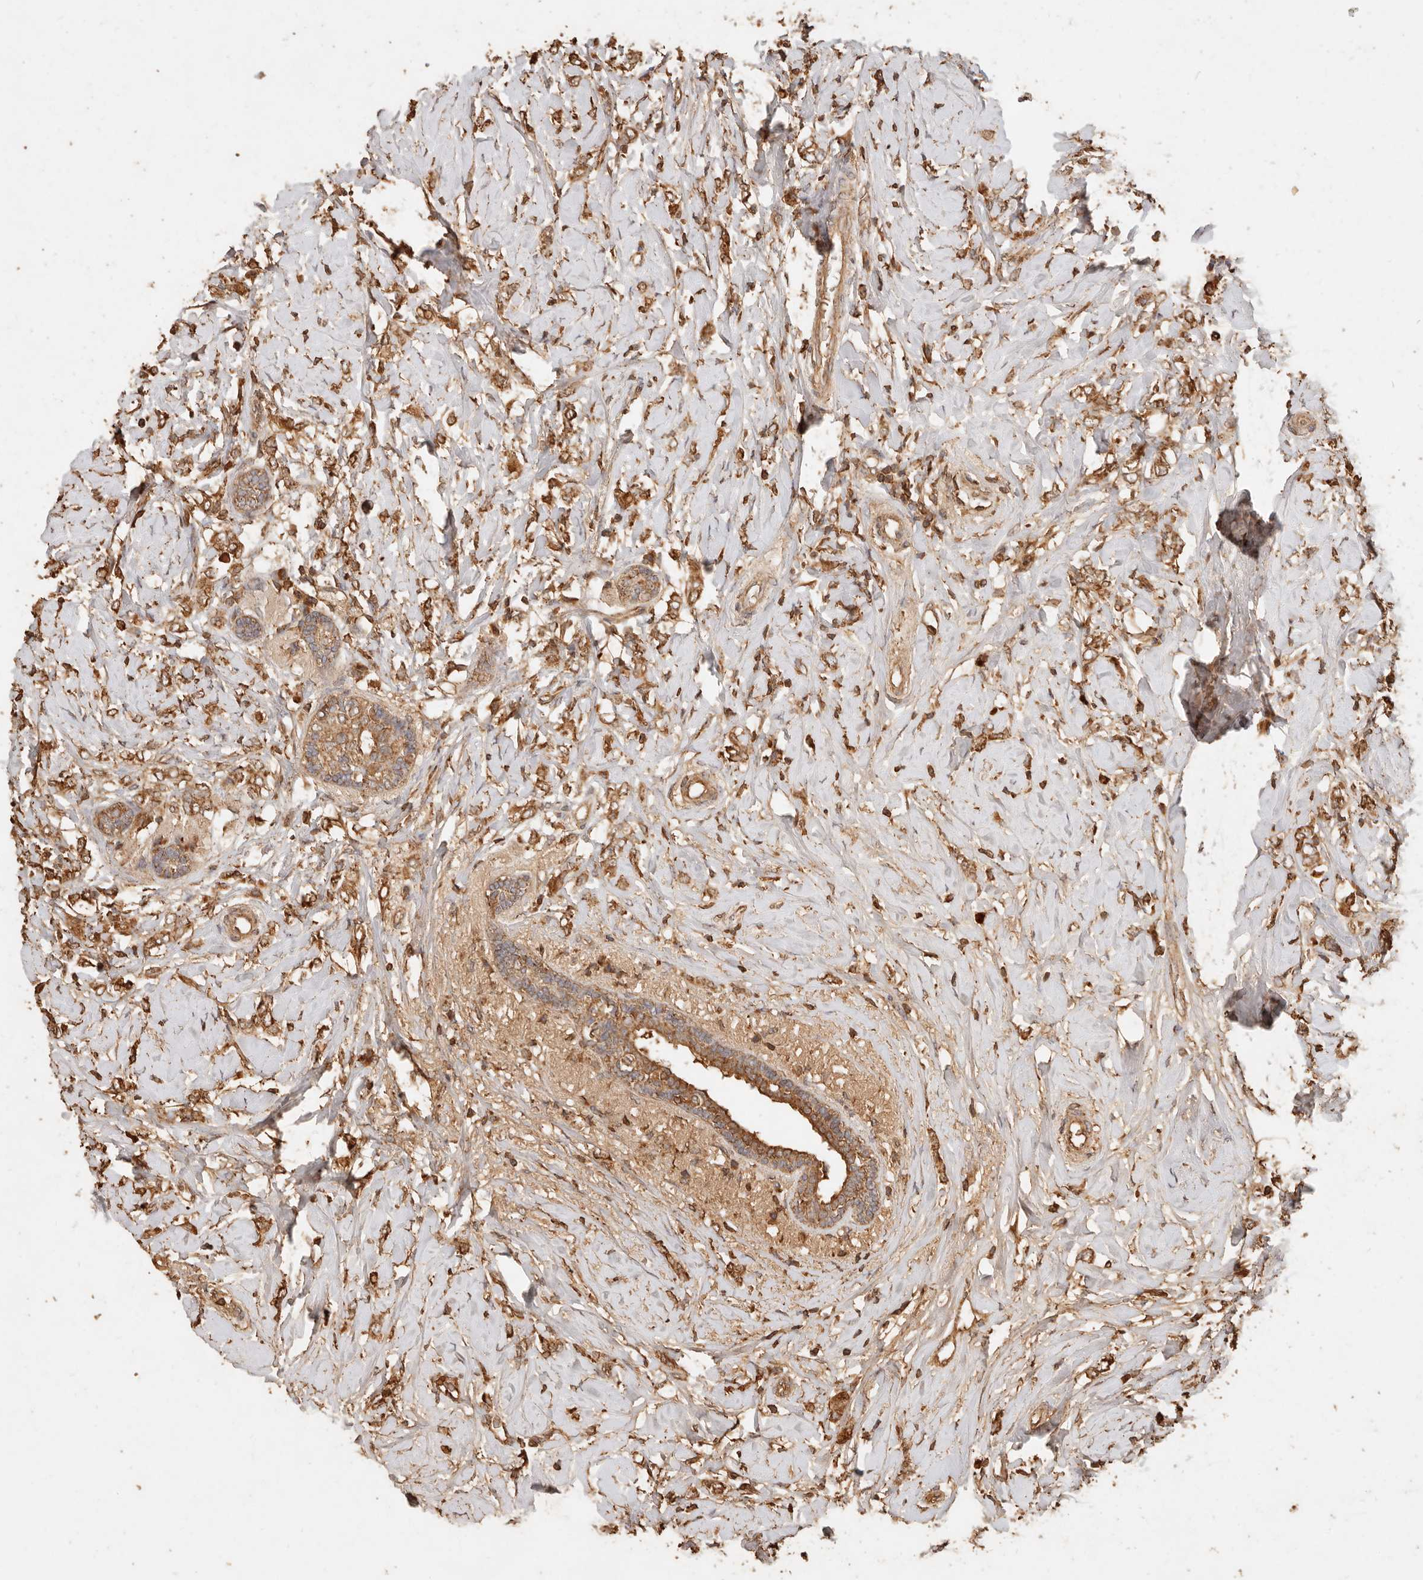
{"staining": {"intensity": "strong", "quantity": ">75%", "location": "cytoplasmic/membranous"}, "tissue": "breast cancer", "cell_type": "Tumor cells", "image_type": "cancer", "snomed": [{"axis": "morphology", "description": "Normal tissue, NOS"}, {"axis": "morphology", "description": "Lobular carcinoma"}, {"axis": "topography", "description": "Breast"}], "caption": "DAB immunohistochemical staining of human breast cancer shows strong cytoplasmic/membranous protein positivity in approximately >75% of tumor cells.", "gene": "FAM180B", "patient": {"sex": "female", "age": 47}}